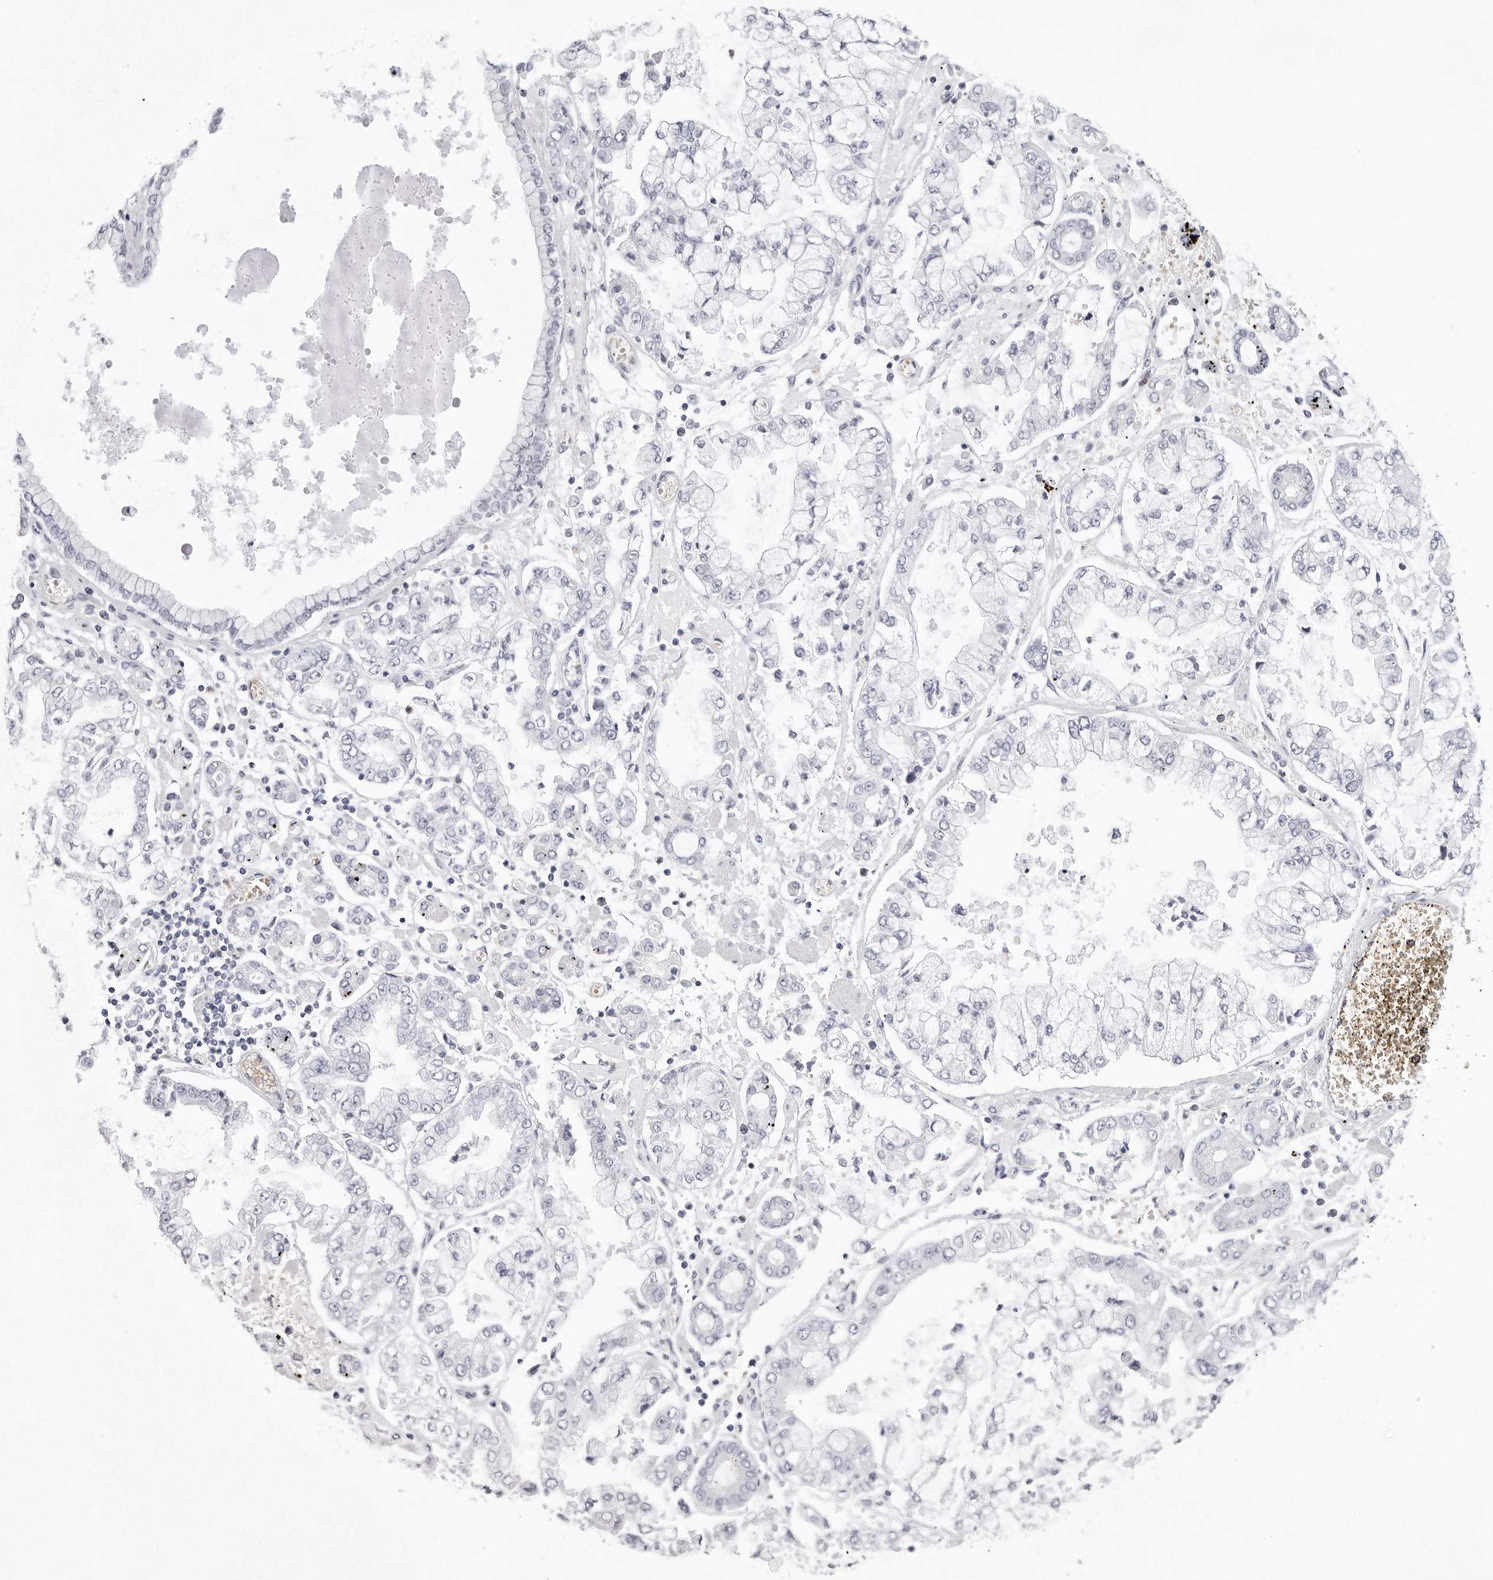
{"staining": {"intensity": "negative", "quantity": "none", "location": "none"}, "tissue": "stomach cancer", "cell_type": "Tumor cells", "image_type": "cancer", "snomed": [{"axis": "morphology", "description": "Adenocarcinoma, NOS"}, {"axis": "topography", "description": "Stomach"}], "caption": "Tumor cells are negative for brown protein staining in stomach adenocarcinoma.", "gene": "VEZF1", "patient": {"sex": "male", "age": 76}}